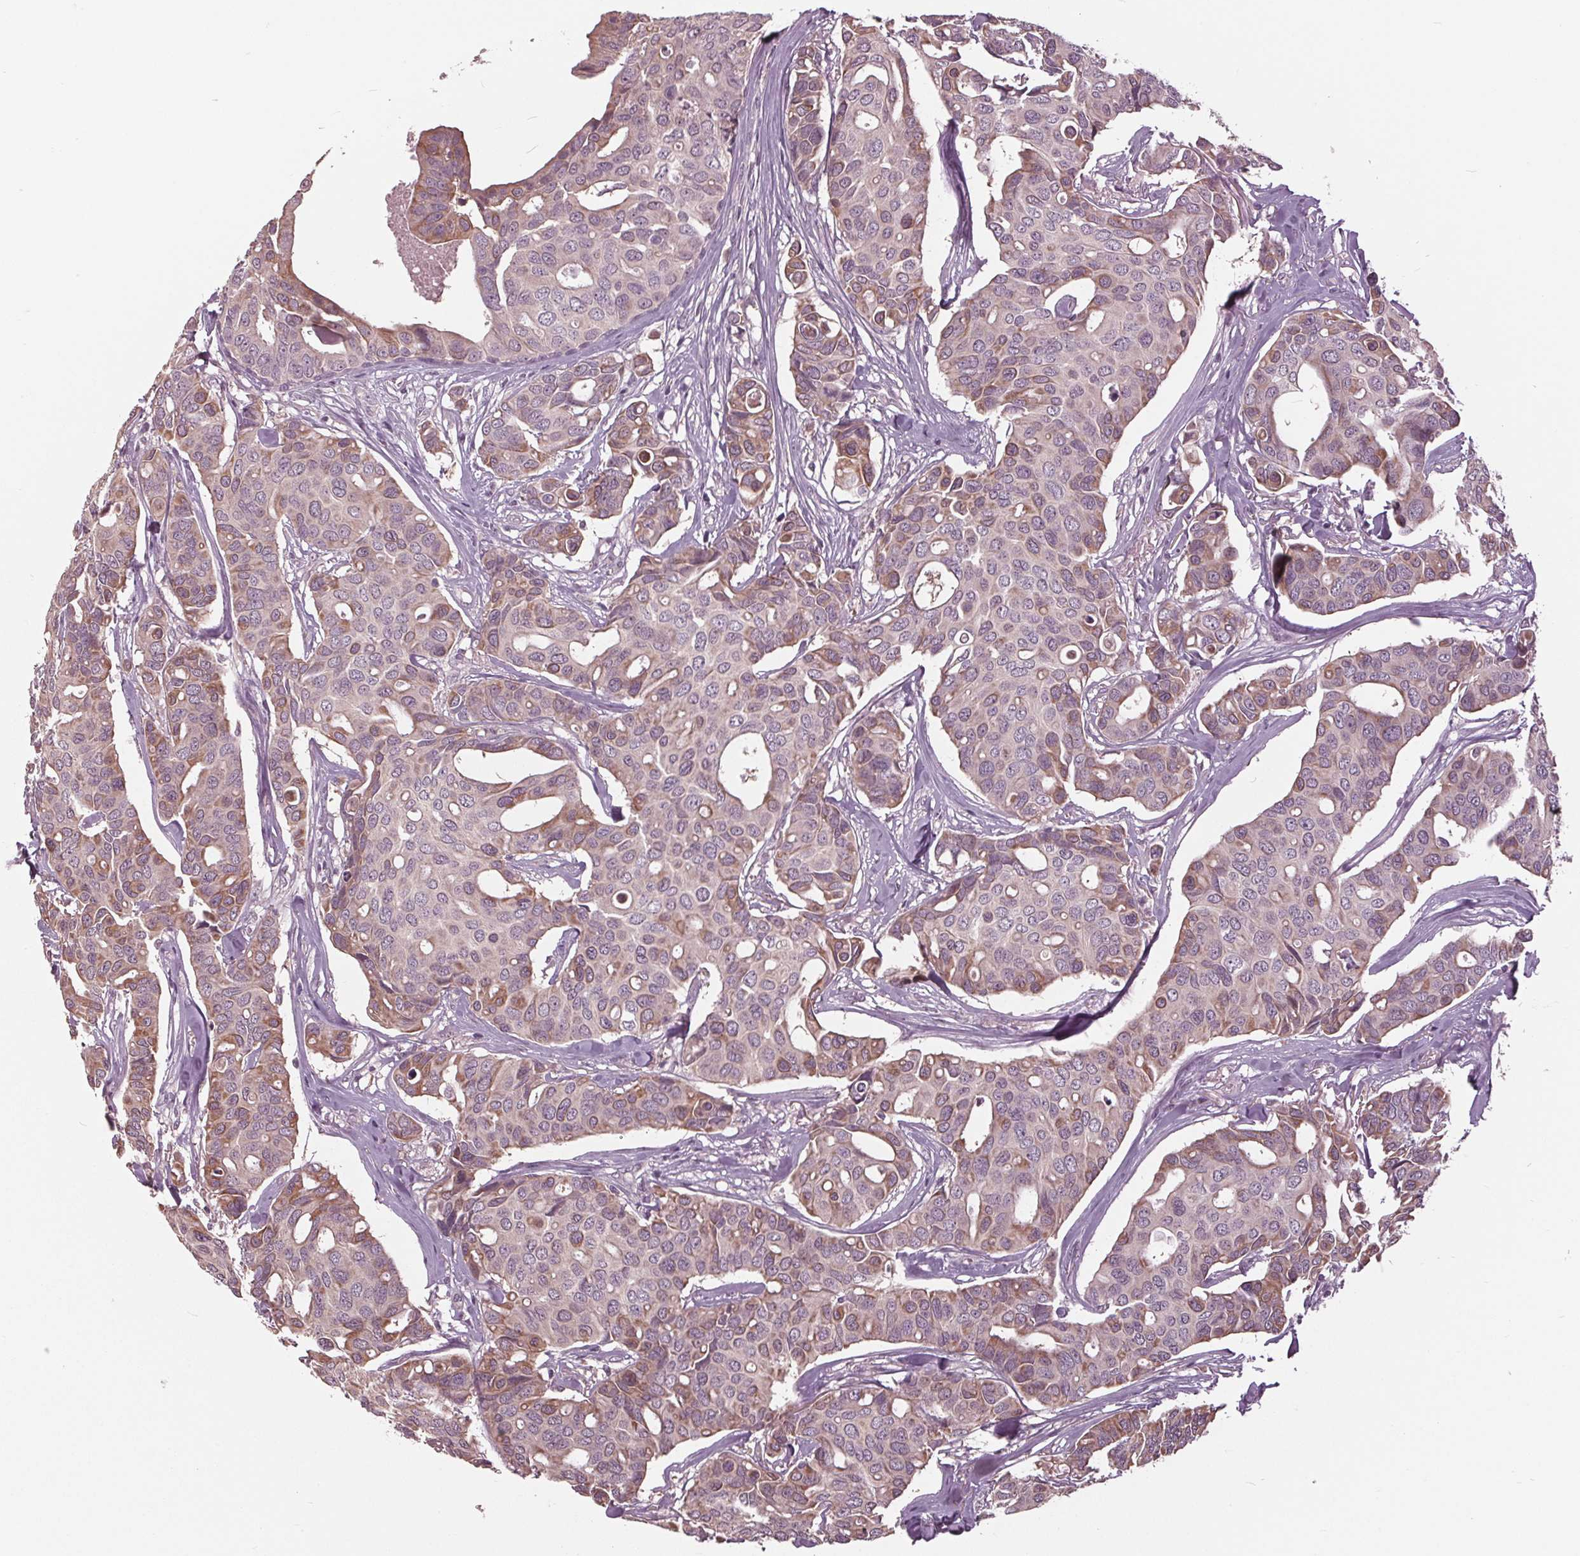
{"staining": {"intensity": "weak", "quantity": "25%-75%", "location": "cytoplasmic/membranous"}, "tissue": "breast cancer", "cell_type": "Tumor cells", "image_type": "cancer", "snomed": [{"axis": "morphology", "description": "Duct carcinoma"}, {"axis": "topography", "description": "Breast"}], "caption": "A high-resolution image shows IHC staining of intraductal carcinoma (breast), which exhibits weak cytoplasmic/membranous staining in approximately 25%-75% of tumor cells.", "gene": "SIGLEC6", "patient": {"sex": "female", "age": 54}}